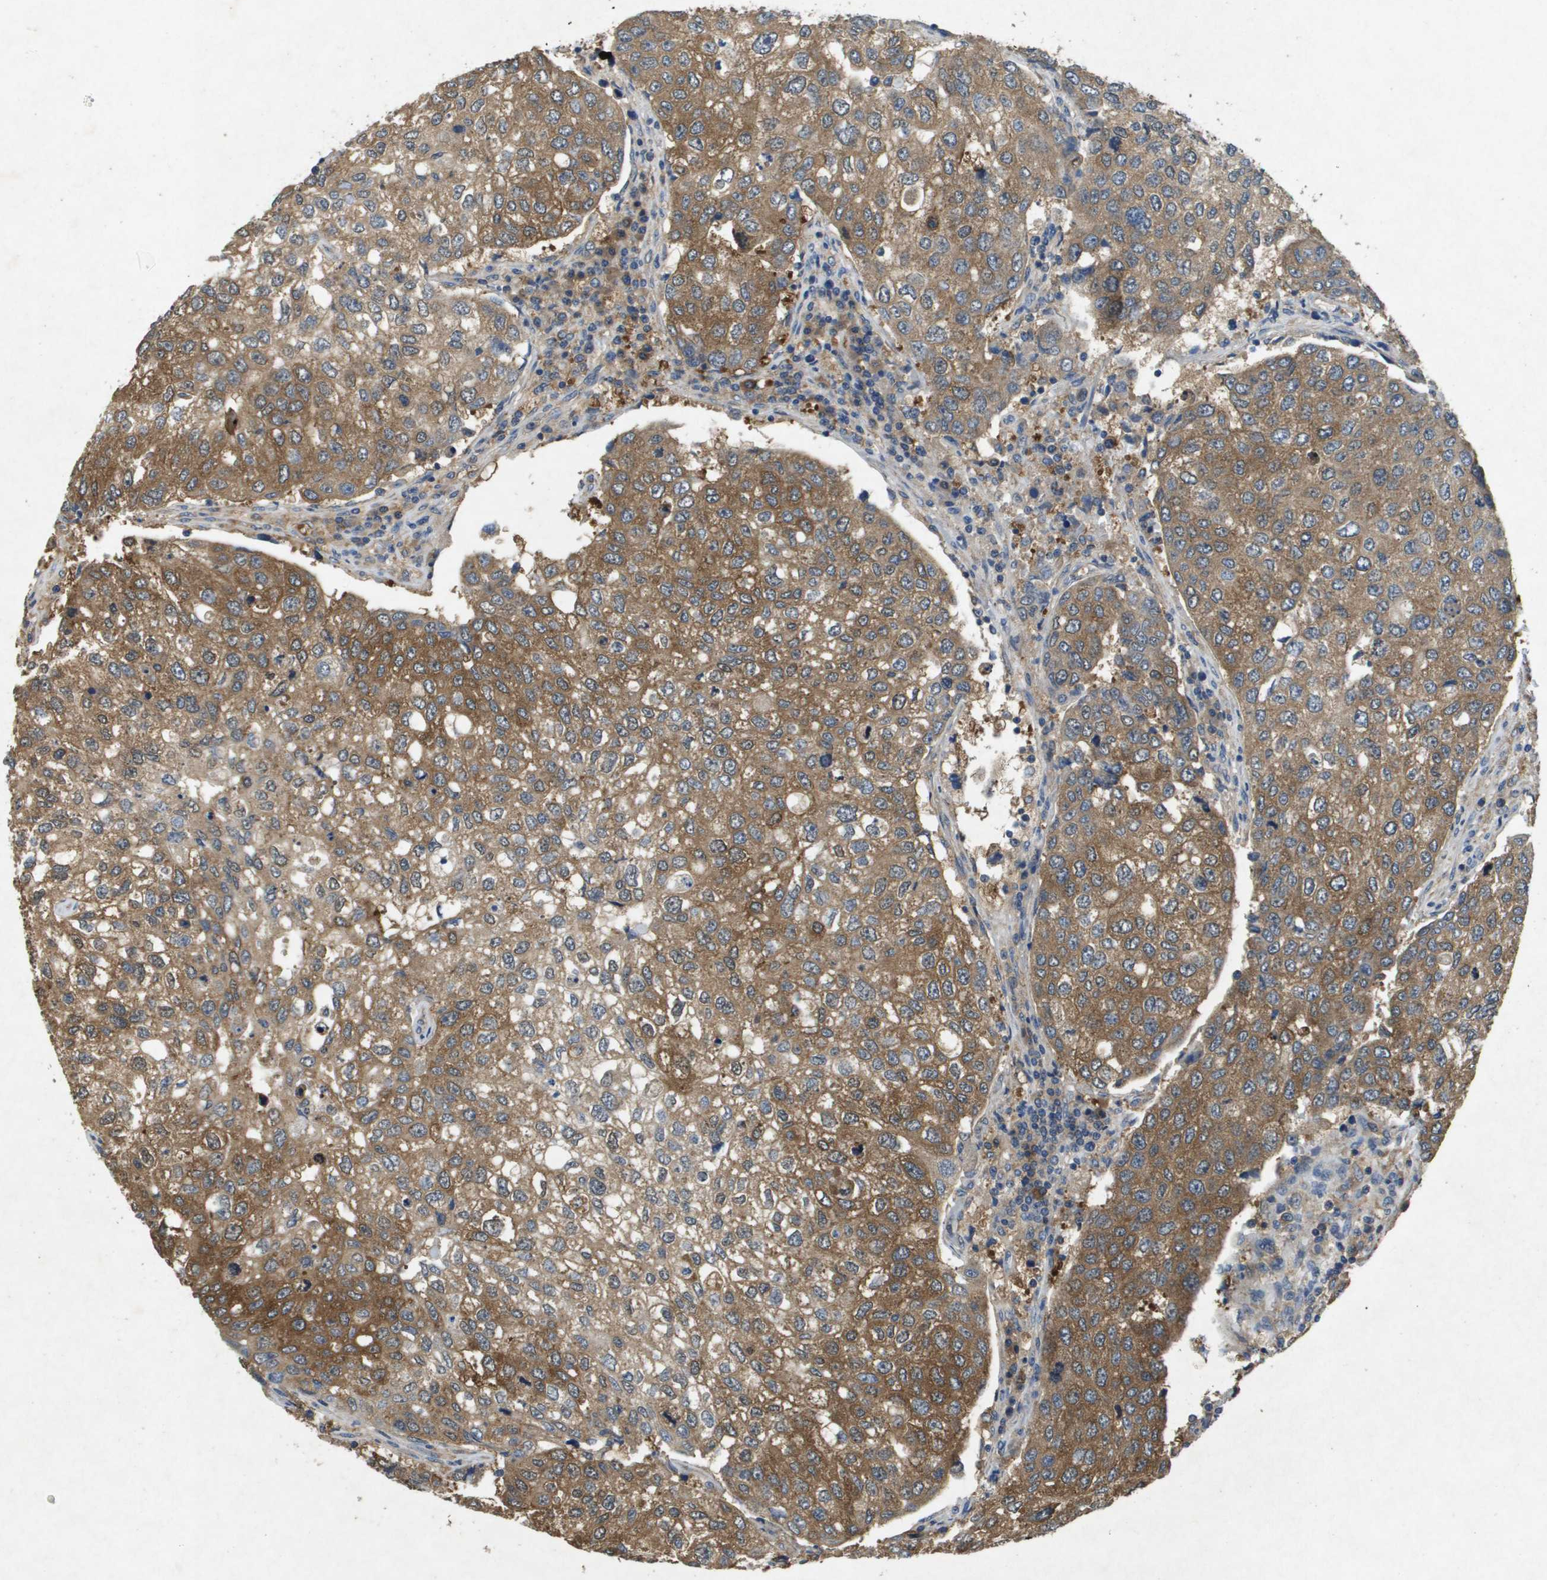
{"staining": {"intensity": "moderate", "quantity": ">75%", "location": "cytoplasmic/membranous"}, "tissue": "urothelial cancer", "cell_type": "Tumor cells", "image_type": "cancer", "snomed": [{"axis": "morphology", "description": "Urothelial carcinoma, High grade"}, {"axis": "topography", "description": "Lymph node"}, {"axis": "topography", "description": "Urinary bladder"}], "caption": "Approximately >75% of tumor cells in human urothelial cancer reveal moderate cytoplasmic/membranous protein expression as visualized by brown immunohistochemical staining.", "gene": "PTPRT", "patient": {"sex": "male", "age": 51}}